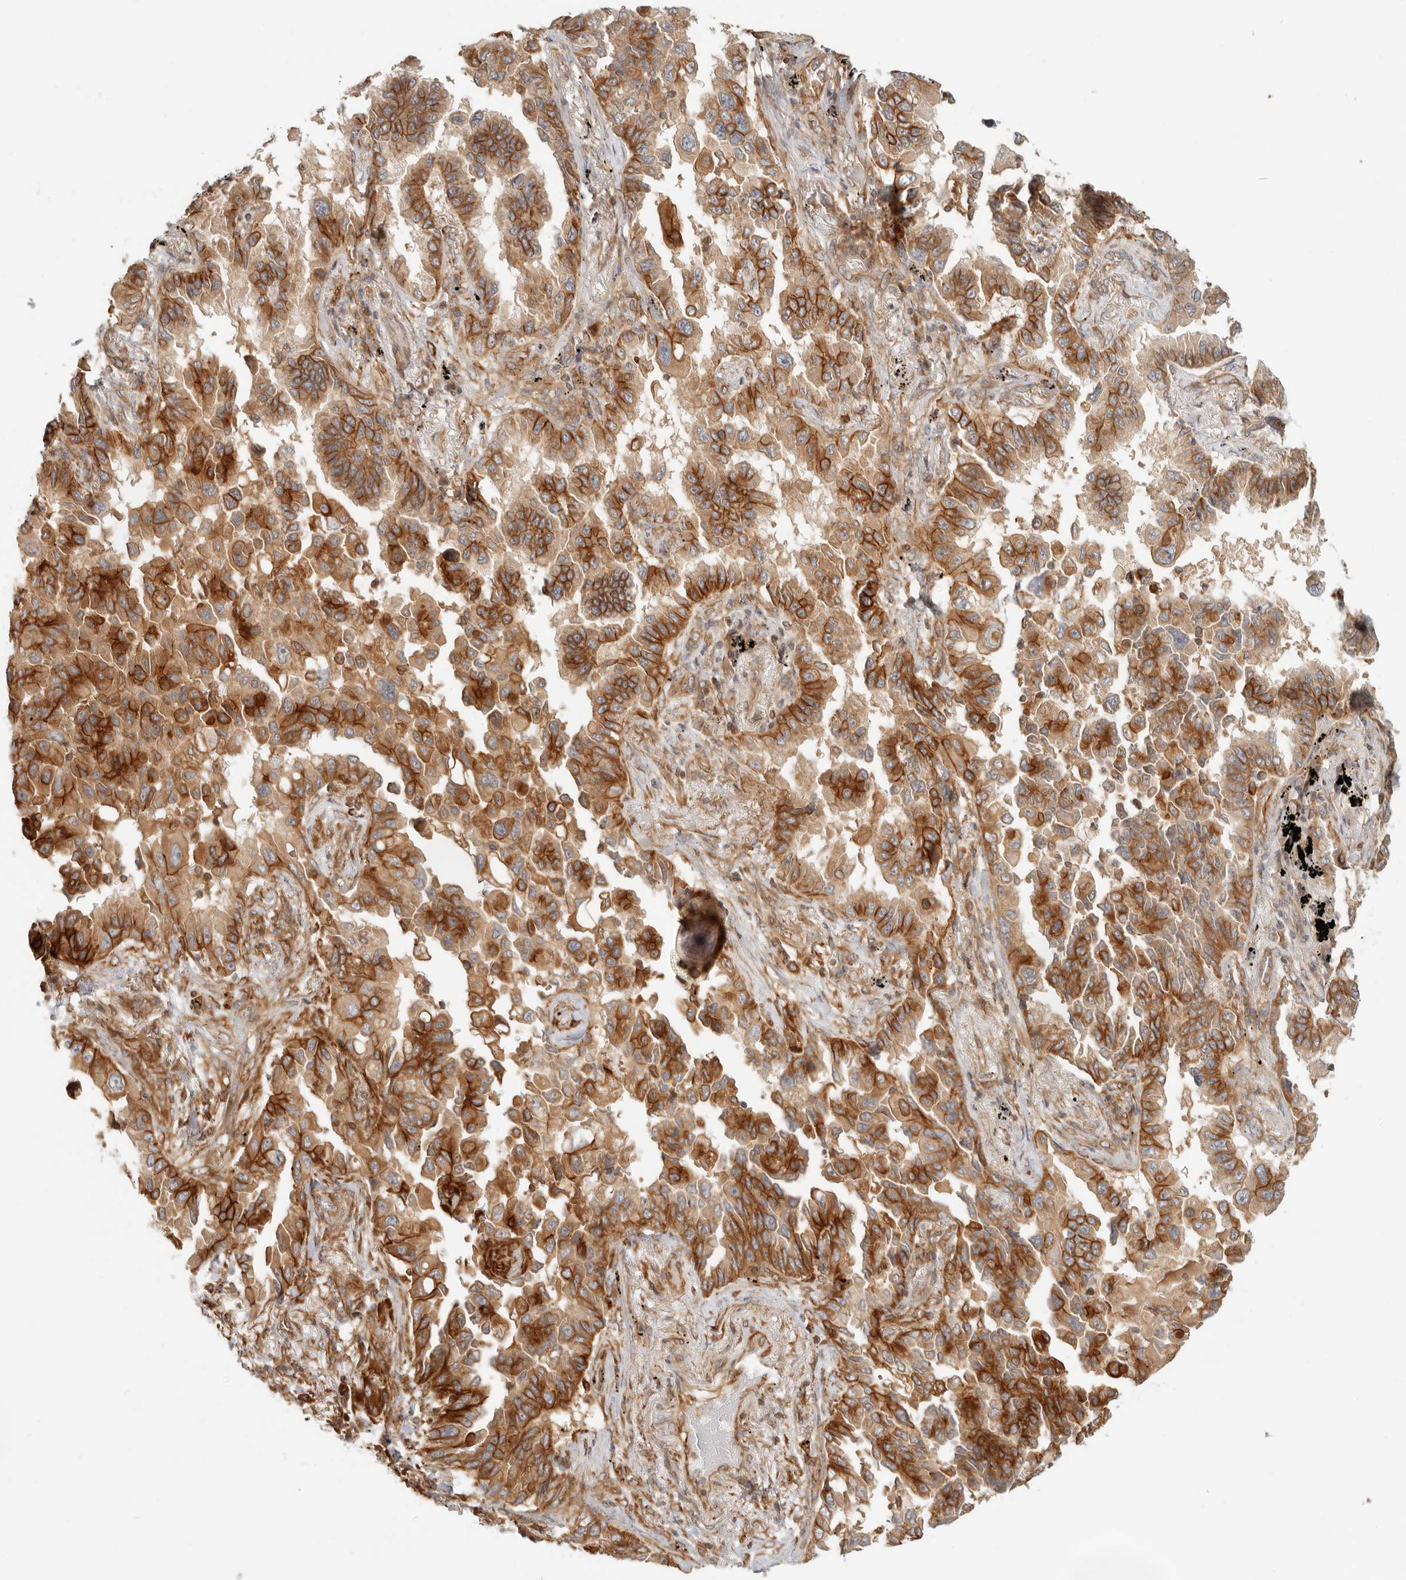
{"staining": {"intensity": "strong", "quantity": ">75%", "location": "cytoplasmic/membranous"}, "tissue": "lung cancer", "cell_type": "Tumor cells", "image_type": "cancer", "snomed": [{"axis": "morphology", "description": "Adenocarcinoma, NOS"}, {"axis": "topography", "description": "Lung"}], "caption": "This is a micrograph of immunohistochemistry staining of lung cancer, which shows strong positivity in the cytoplasmic/membranous of tumor cells.", "gene": "UFSP1", "patient": {"sex": "female", "age": 67}}